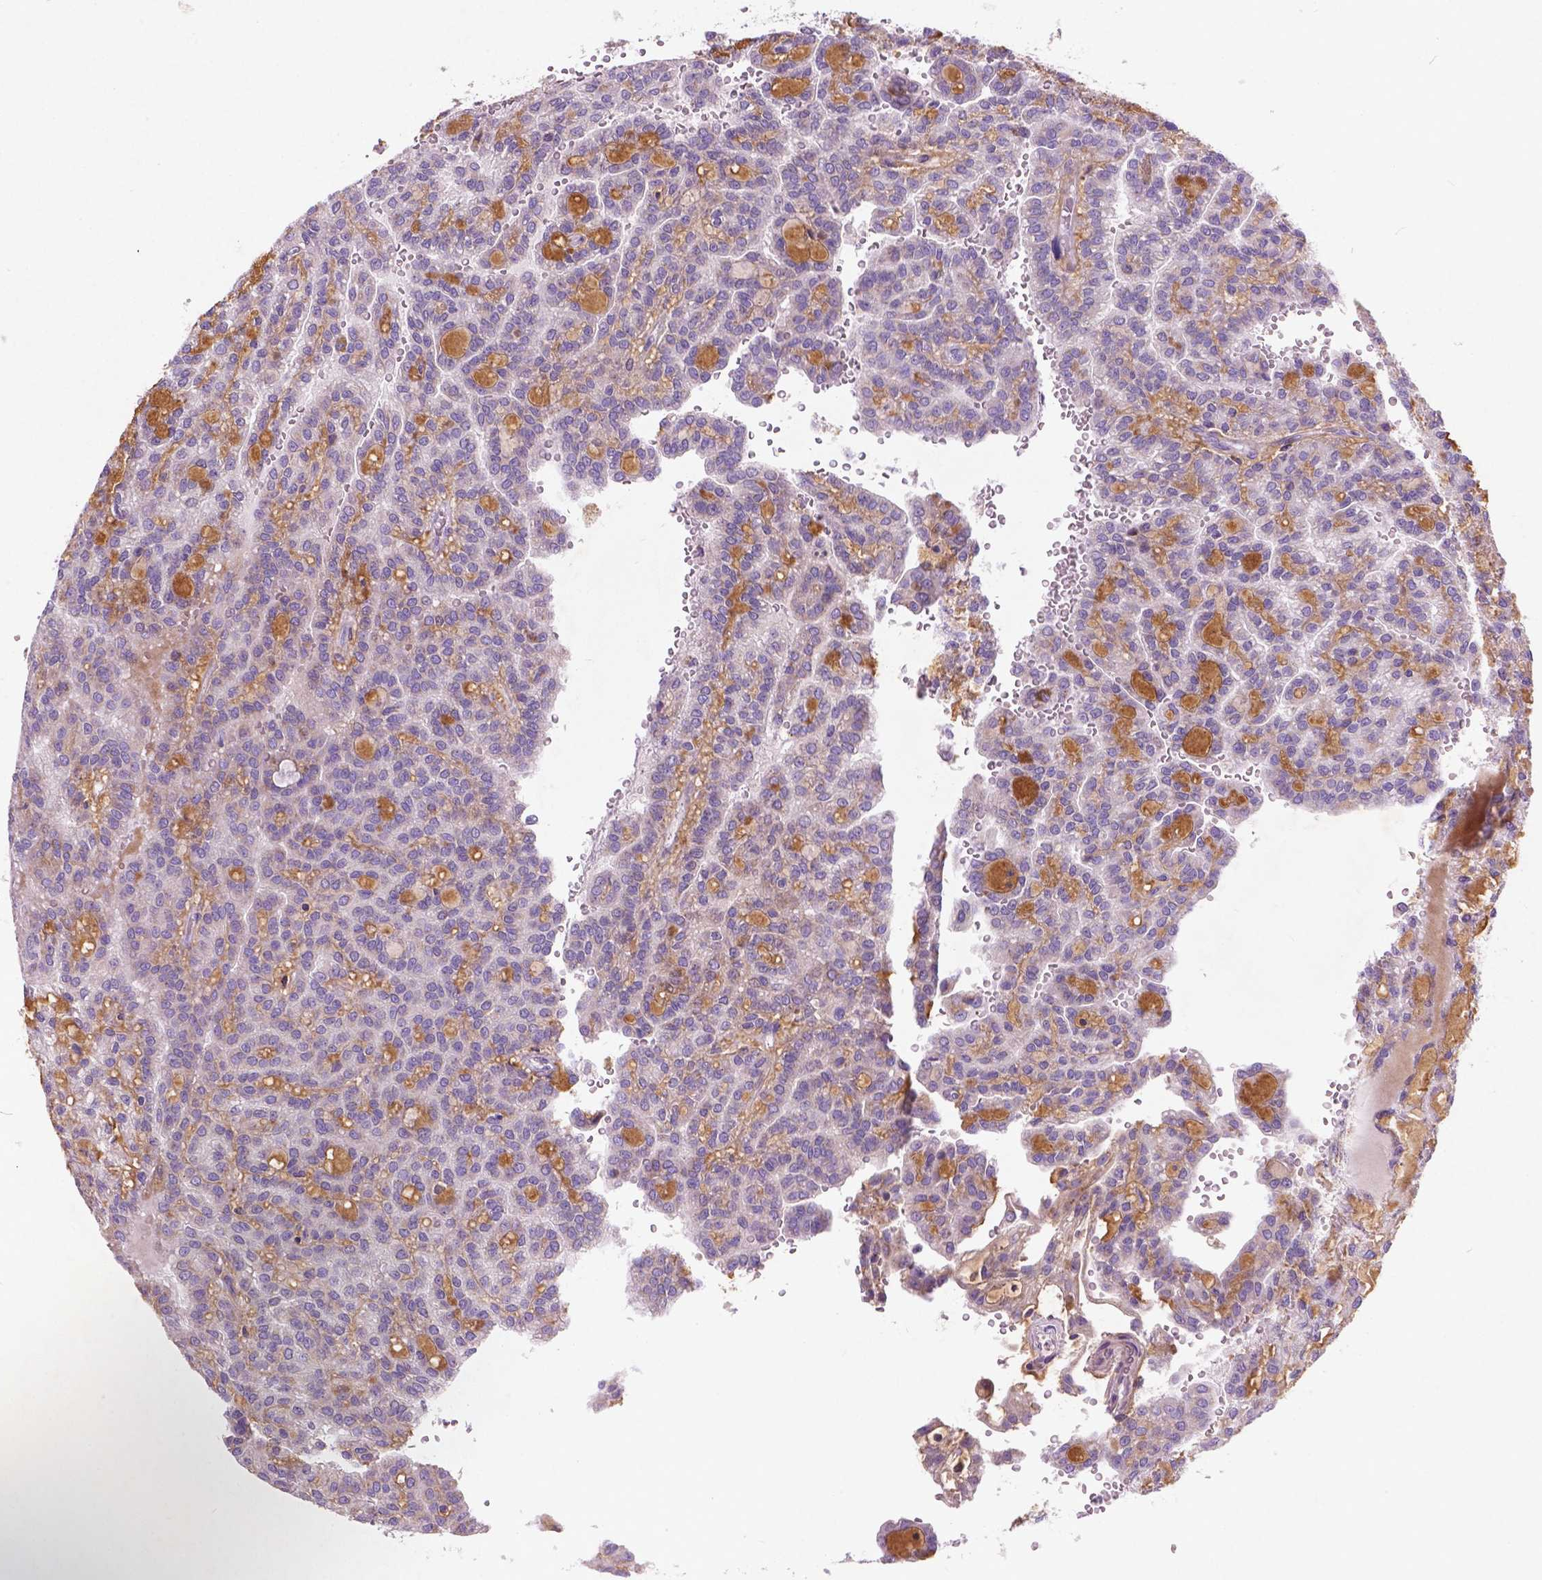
{"staining": {"intensity": "negative", "quantity": "none", "location": "none"}, "tissue": "renal cancer", "cell_type": "Tumor cells", "image_type": "cancer", "snomed": [{"axis": "morphology", "description": "Adenocarcinoma, NOS"}, {"axis": "topography", "description": "Kidney"}], "caption": "Tumor cells are negative for brown protein staining in renal adenocarcinoma.", "gene": "ATG4D", "patient": {"sex": "male", "age": 63}}